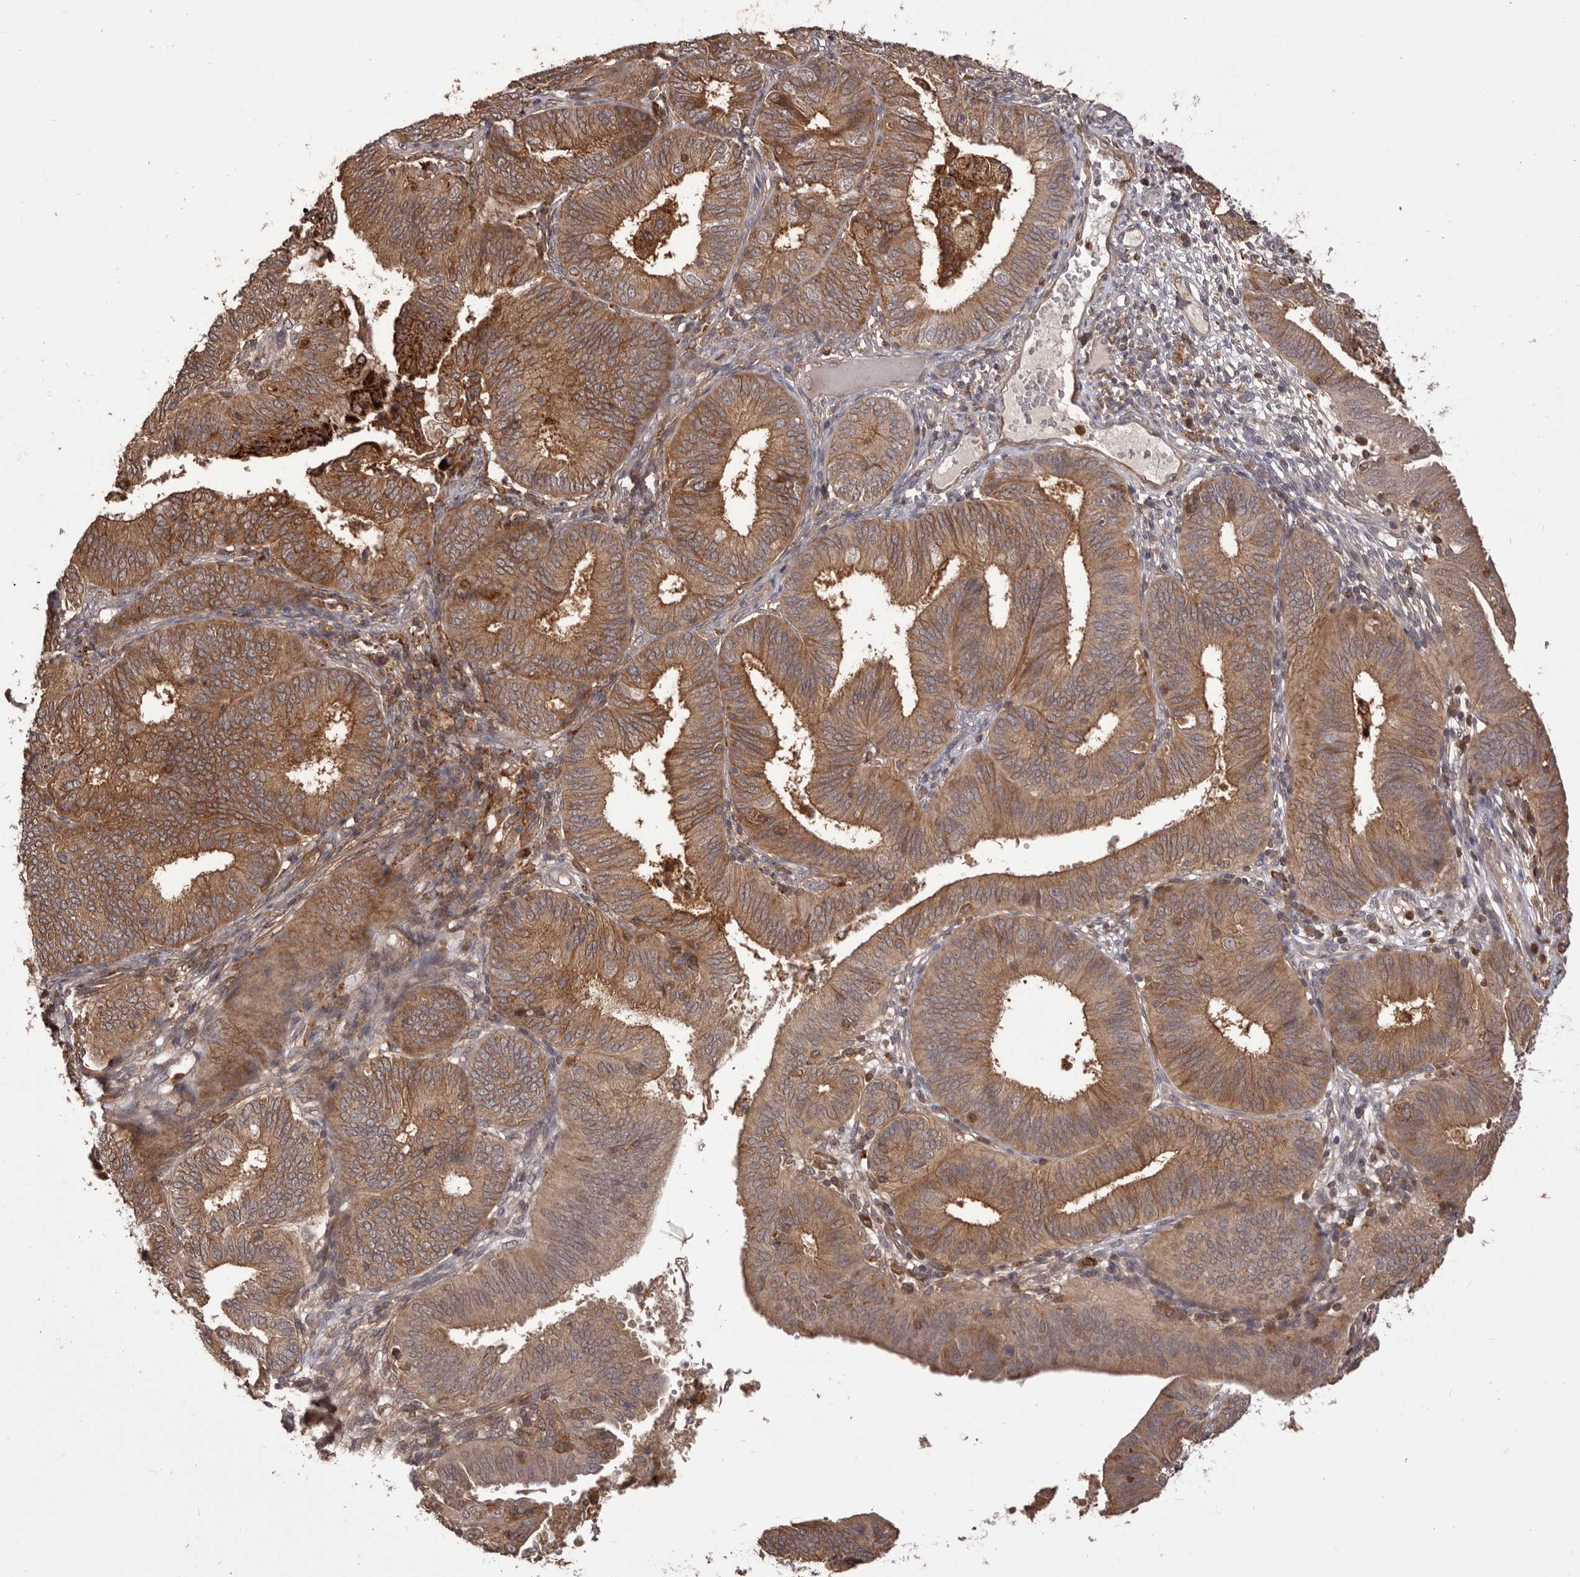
{"staining": {"intensity": "moderate", "quantity": ">75%", "location": "cytoplasmic/membranous"}, "tissue": "endometrial cancer", "cell_type": "Tumor cells", "image_type": "cancer", "snomed": [{"axis": "morphology", "description": "Adenocarcinoma, NOS"}, {"axis": "topography", "description": "Endometrium"}], "caption": "About >75% of tumor cells in human endometrial adenocarcinoma show moderate cytoplasmic/membranous protein expression as visualized by brown immunohistochemical staining.", "gene": "GLIPR2", "patient": {"sex": "female", "age": 51}}